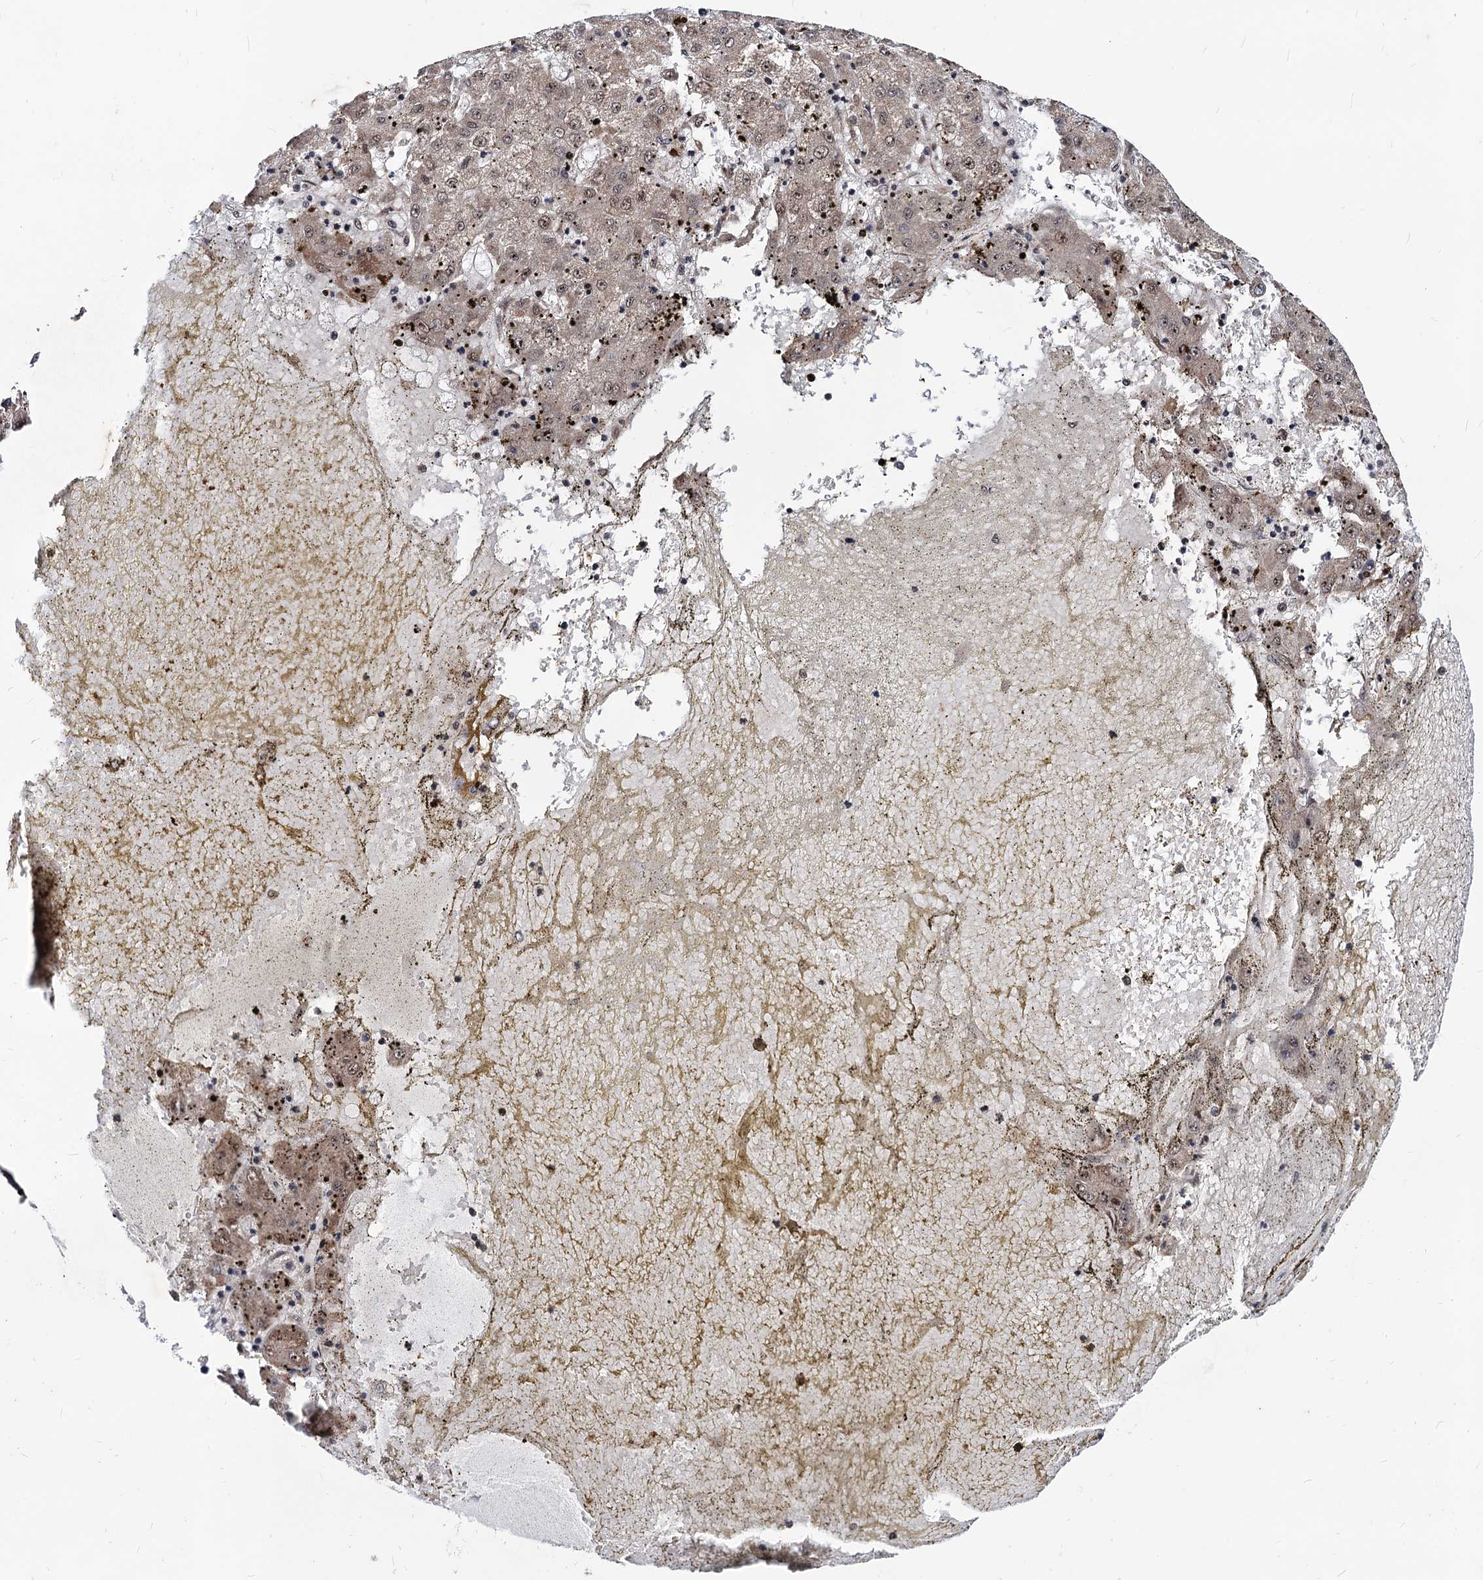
{"staining": {"intensity": "weak", "quantity": "25%-75%", "location": "nuclear"}, "tissue": "liver cancer", "cell_type": "Tumor cells", "image_type": "cancer", "snomed": [{"axis": "morphology", "description": "Carcinoma, Hepatocellular, NOS"}, {"axis": "topography", "description": "Liver"}], "caption": "An immunohistochemistry (IHC) histopathology image of neoplastic tissue is shown. Protein staining in brown highlights weak nuclear positivity in hepatocellular carcinoma (liver) within tumor cells.", "gene": "SFSWAP", "patient": {"sex": "male", "age": 72}}